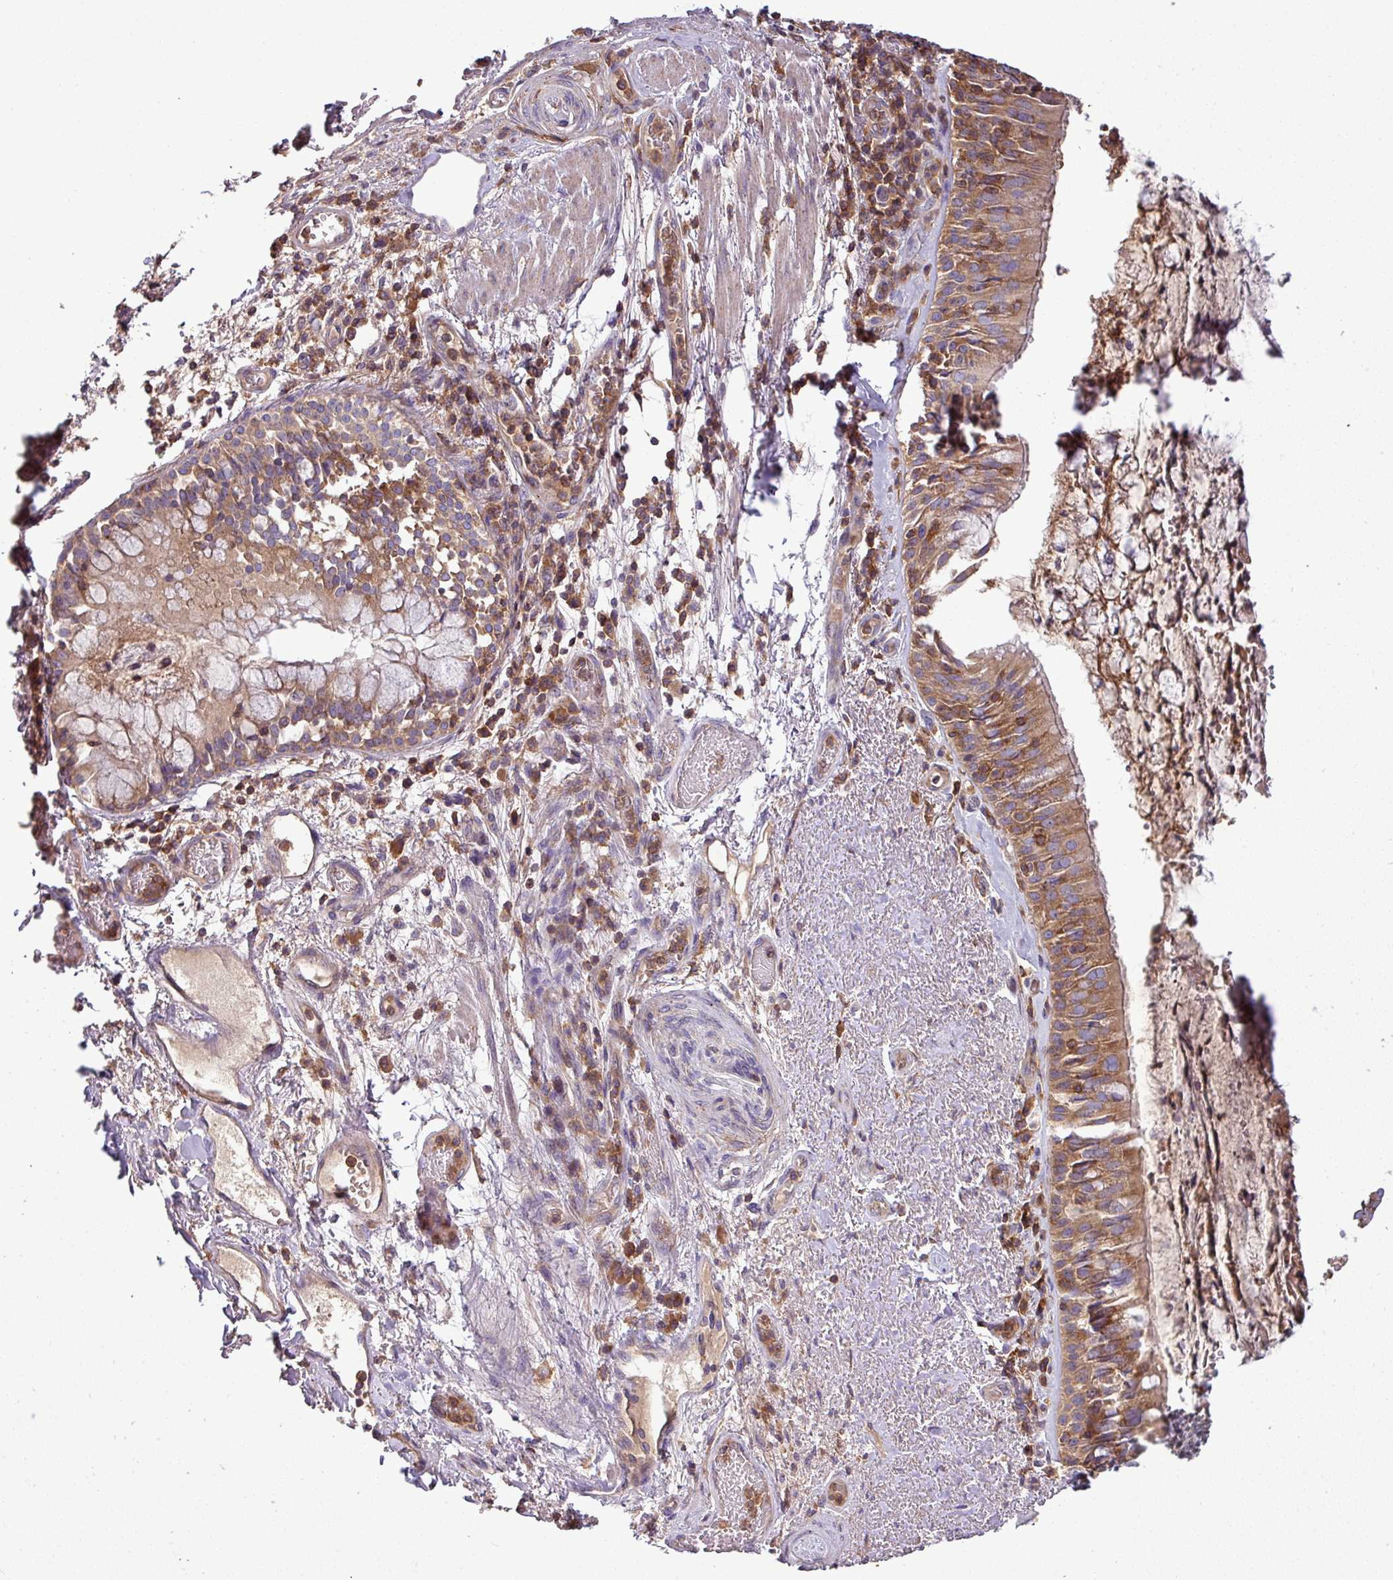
{"staining": {"intensity": "moderate", "quantity": ">75%", "location": "cytoplasmic/membranous"}, "tissue": "bronchus", "cell_type": "Respiratory epithelial cells", "image_type": "normal", "snomed": [{"axis": "morphology", "description": "Normal tissue, NOS"}, {"axis": "topography", "description": "Cartilage tissue"}, {"axis": "topography", "description": "Bronchus"}], "caption": "This is an image of immunohistochemistry (IHC) staining of unremarkable bronchus, which shows moderate expression in the cytoplasmic/membranous of respiratory epithelial cells.", "gene": "LRRC74B", "patient": {"sex": "male", "age": 63}}